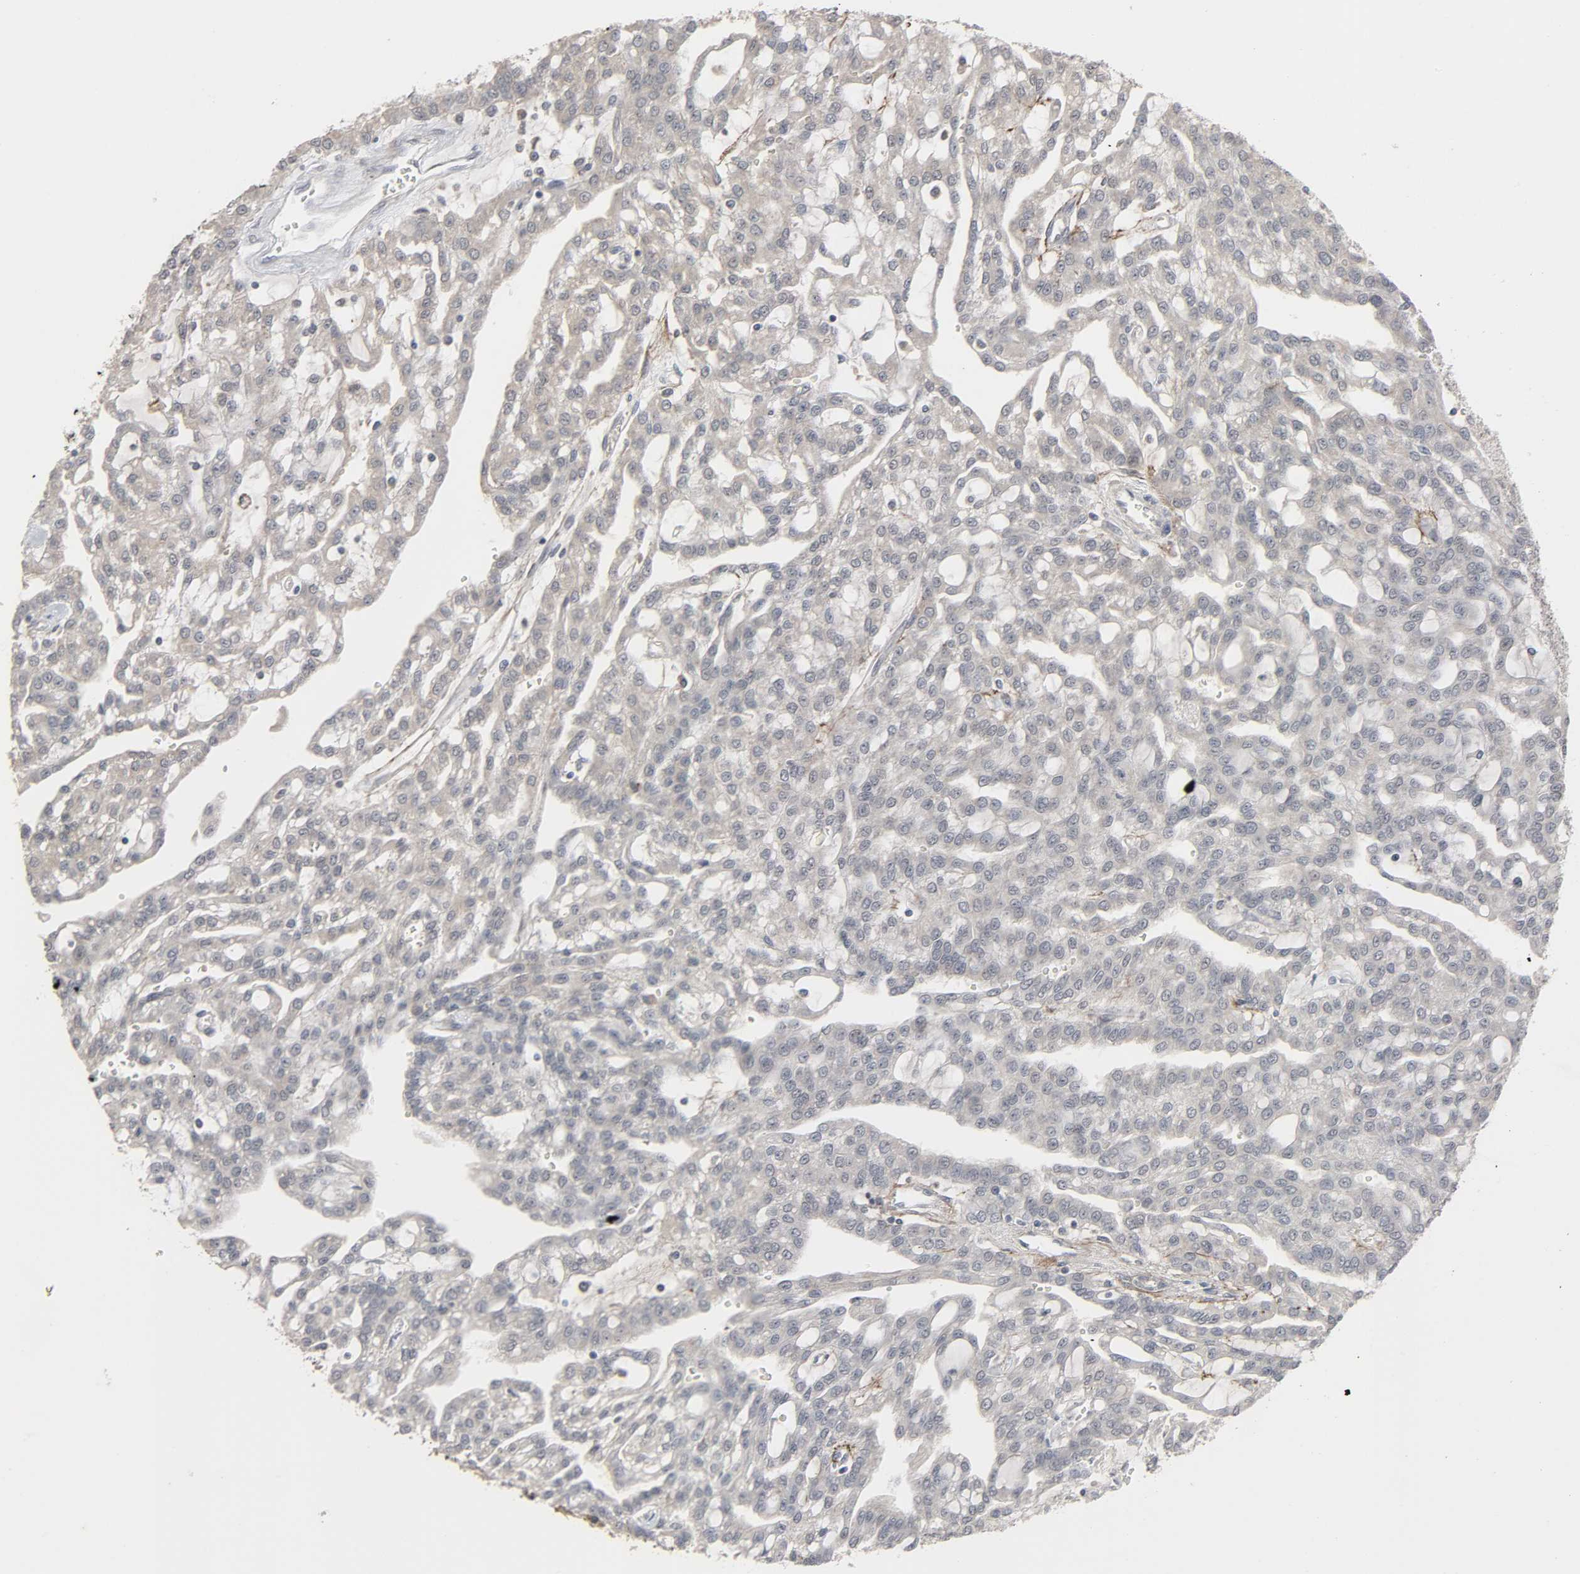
{"staining": {"intensity": "negative", "quantity": "none", "location": "none"}, "tissue": "renal cancer", "cell_type": "Tumor cells", "image_type": "cancer", "snomed": [{"axis": "morphology", "description": "Adenocarcinoma, NOS"}, {"axis": "topography", "description": "Kidney"}], "caption": "Immunohistochemistry (IHC) image of human renal cancer stained for a protein (brown), which demonstrates no expression in tumor cells.", "gene": "ZNF222", "patient": {"sex": "male", "age": 63}}